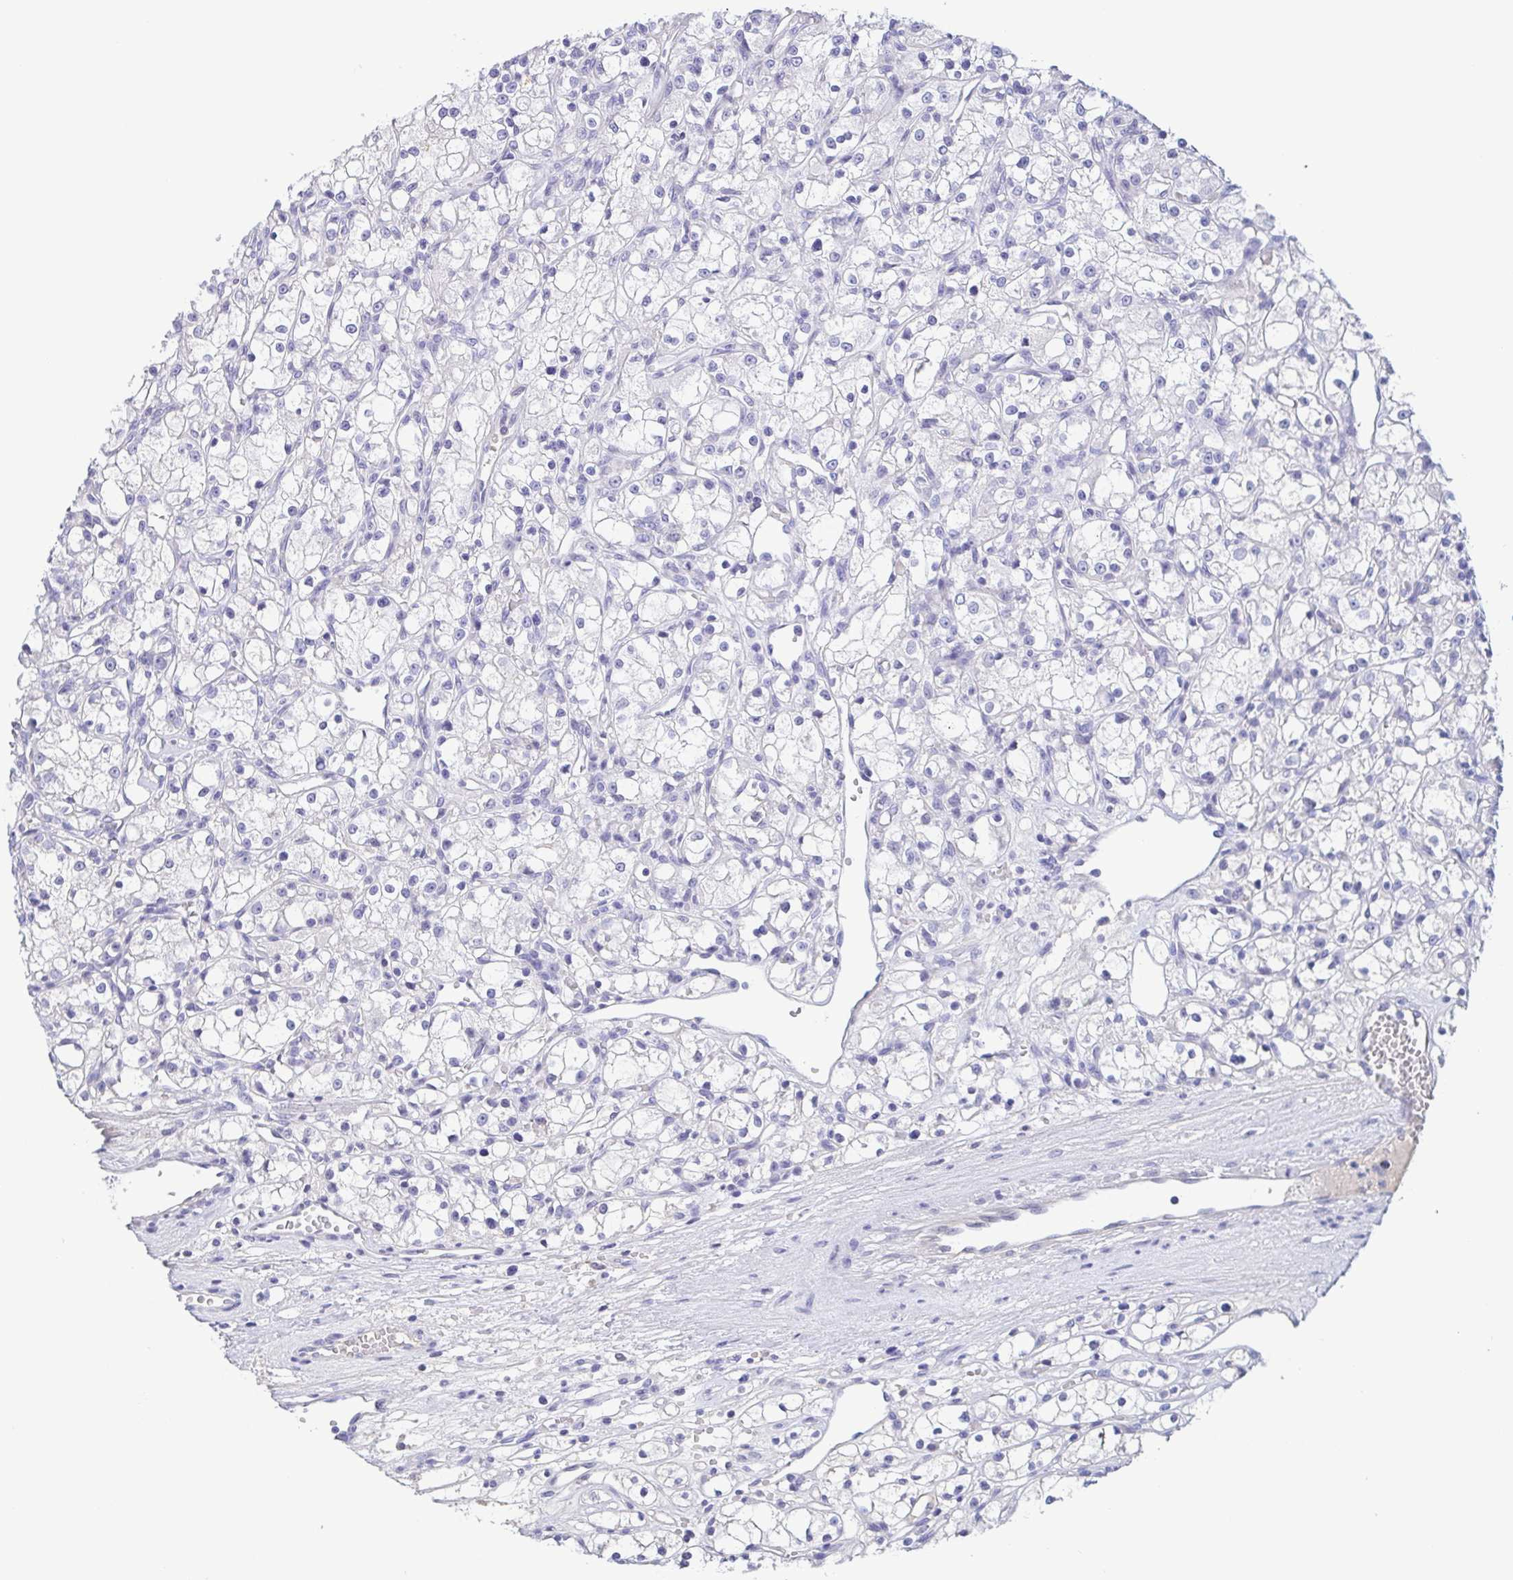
{"staining": {"intensity": "negative", "quantity": "none", "location": "none"}, "tissue": "renal cancer", "cell_type": "Tumor cells", "image_type": "cancer", "snomed": [{"axis": "morphology", "description": "Adenocarcinoma, NOS"}, {"axis": "topography", "description": "Kidney"}], "caption": "The micrograph exhibits no staining of tumor cells in adenocarcinoma (renal).", "gene": "TREH", "patient": {"sex": "female", "age": 59}}